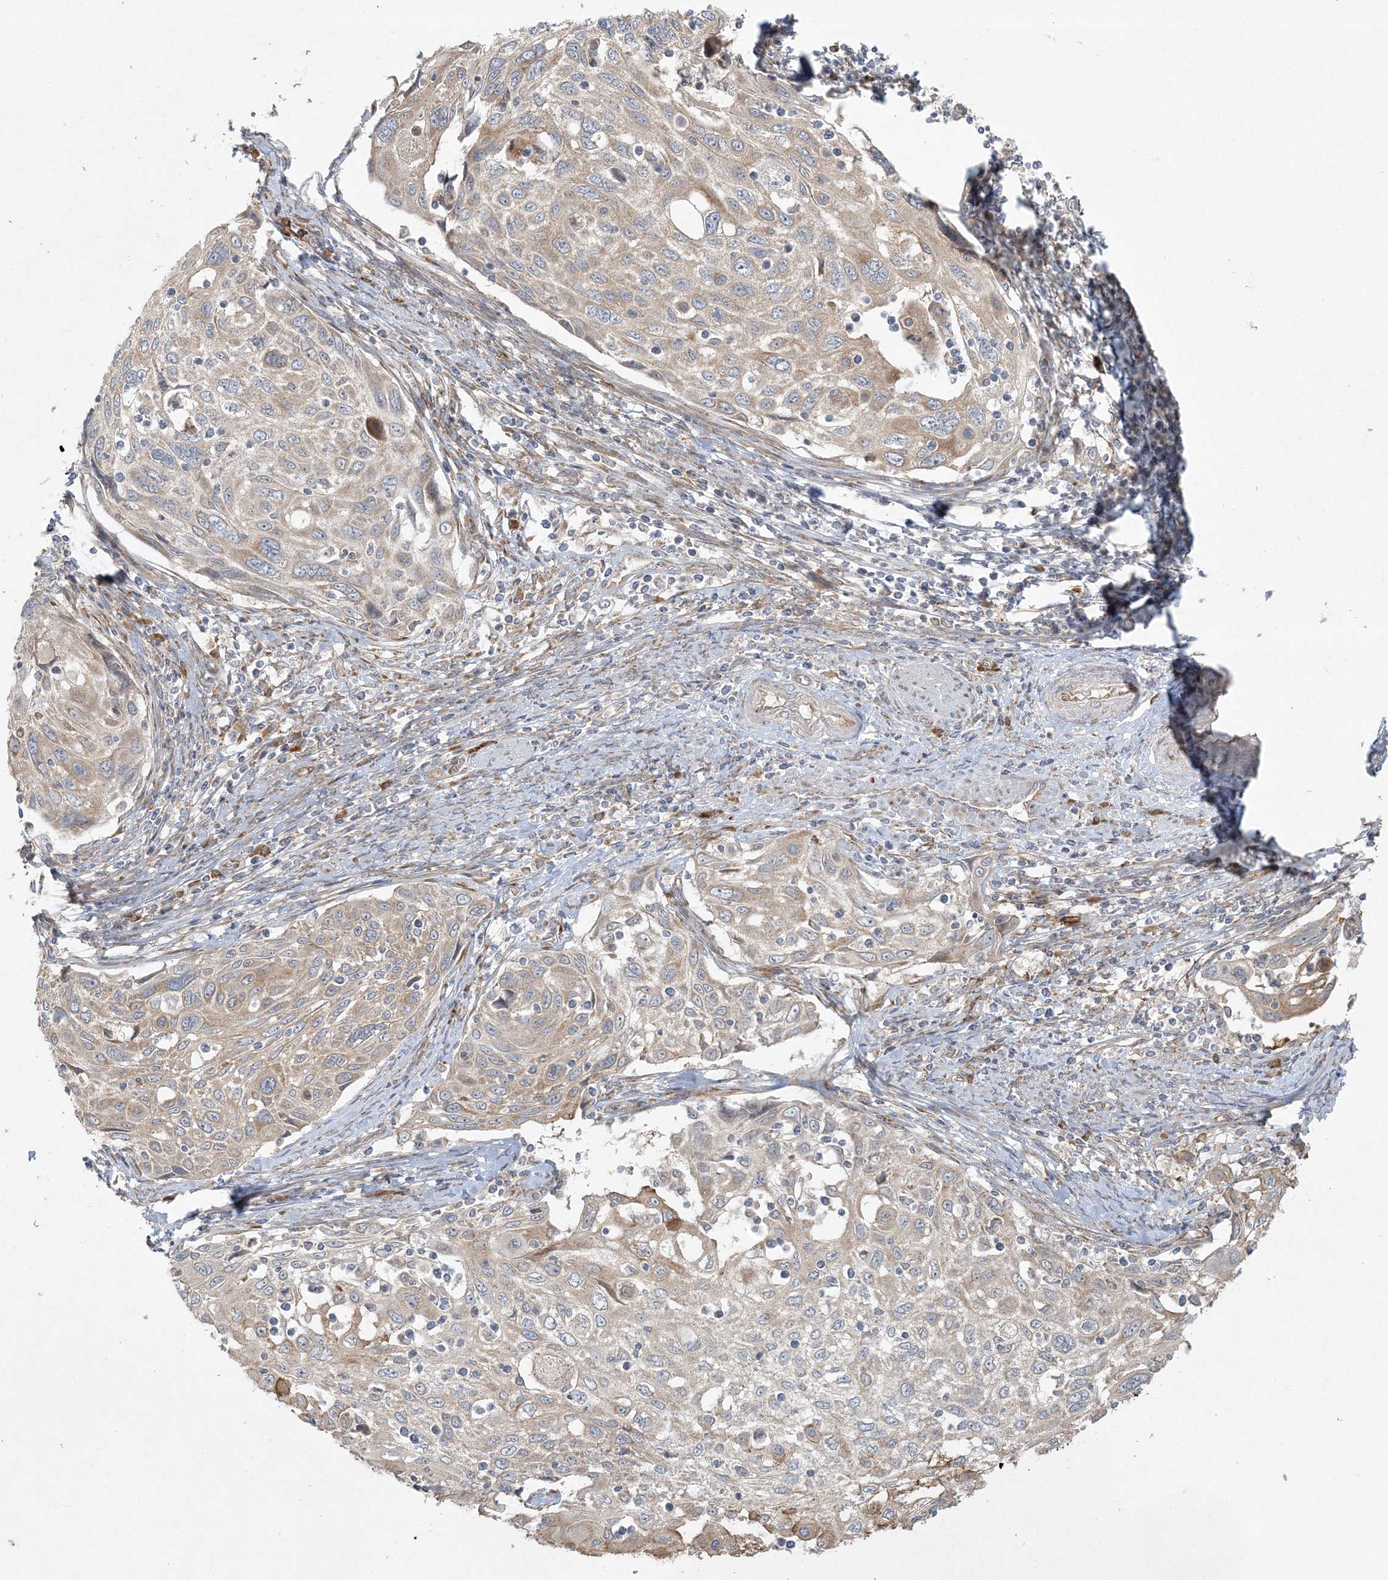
{"staining": {"intensity": "weak", "quantity": "<25%", "location": "cytoplasmic/membranous"}, "tissue": "cervical cancer", "cell_type": "Tumor cells", "image_type": "cancer", "snomed": [{"axis": "morphology", "description": "Squamous cell carcinoma, NOS"}, {"axis": "topography", "description": "Cervix"}], "caption": "Immunohistochemical staining of squamous cell carcinoma (cervical) reveals no significant expression in tumor cells. The staining was performed using DAB to visualize the protein expression in brown, while the nuclei were stained in blue with hematoxylin (Magnification: 20x).", "gene": "ZNF263", "patient": {"sex": "female", "age": 70}}